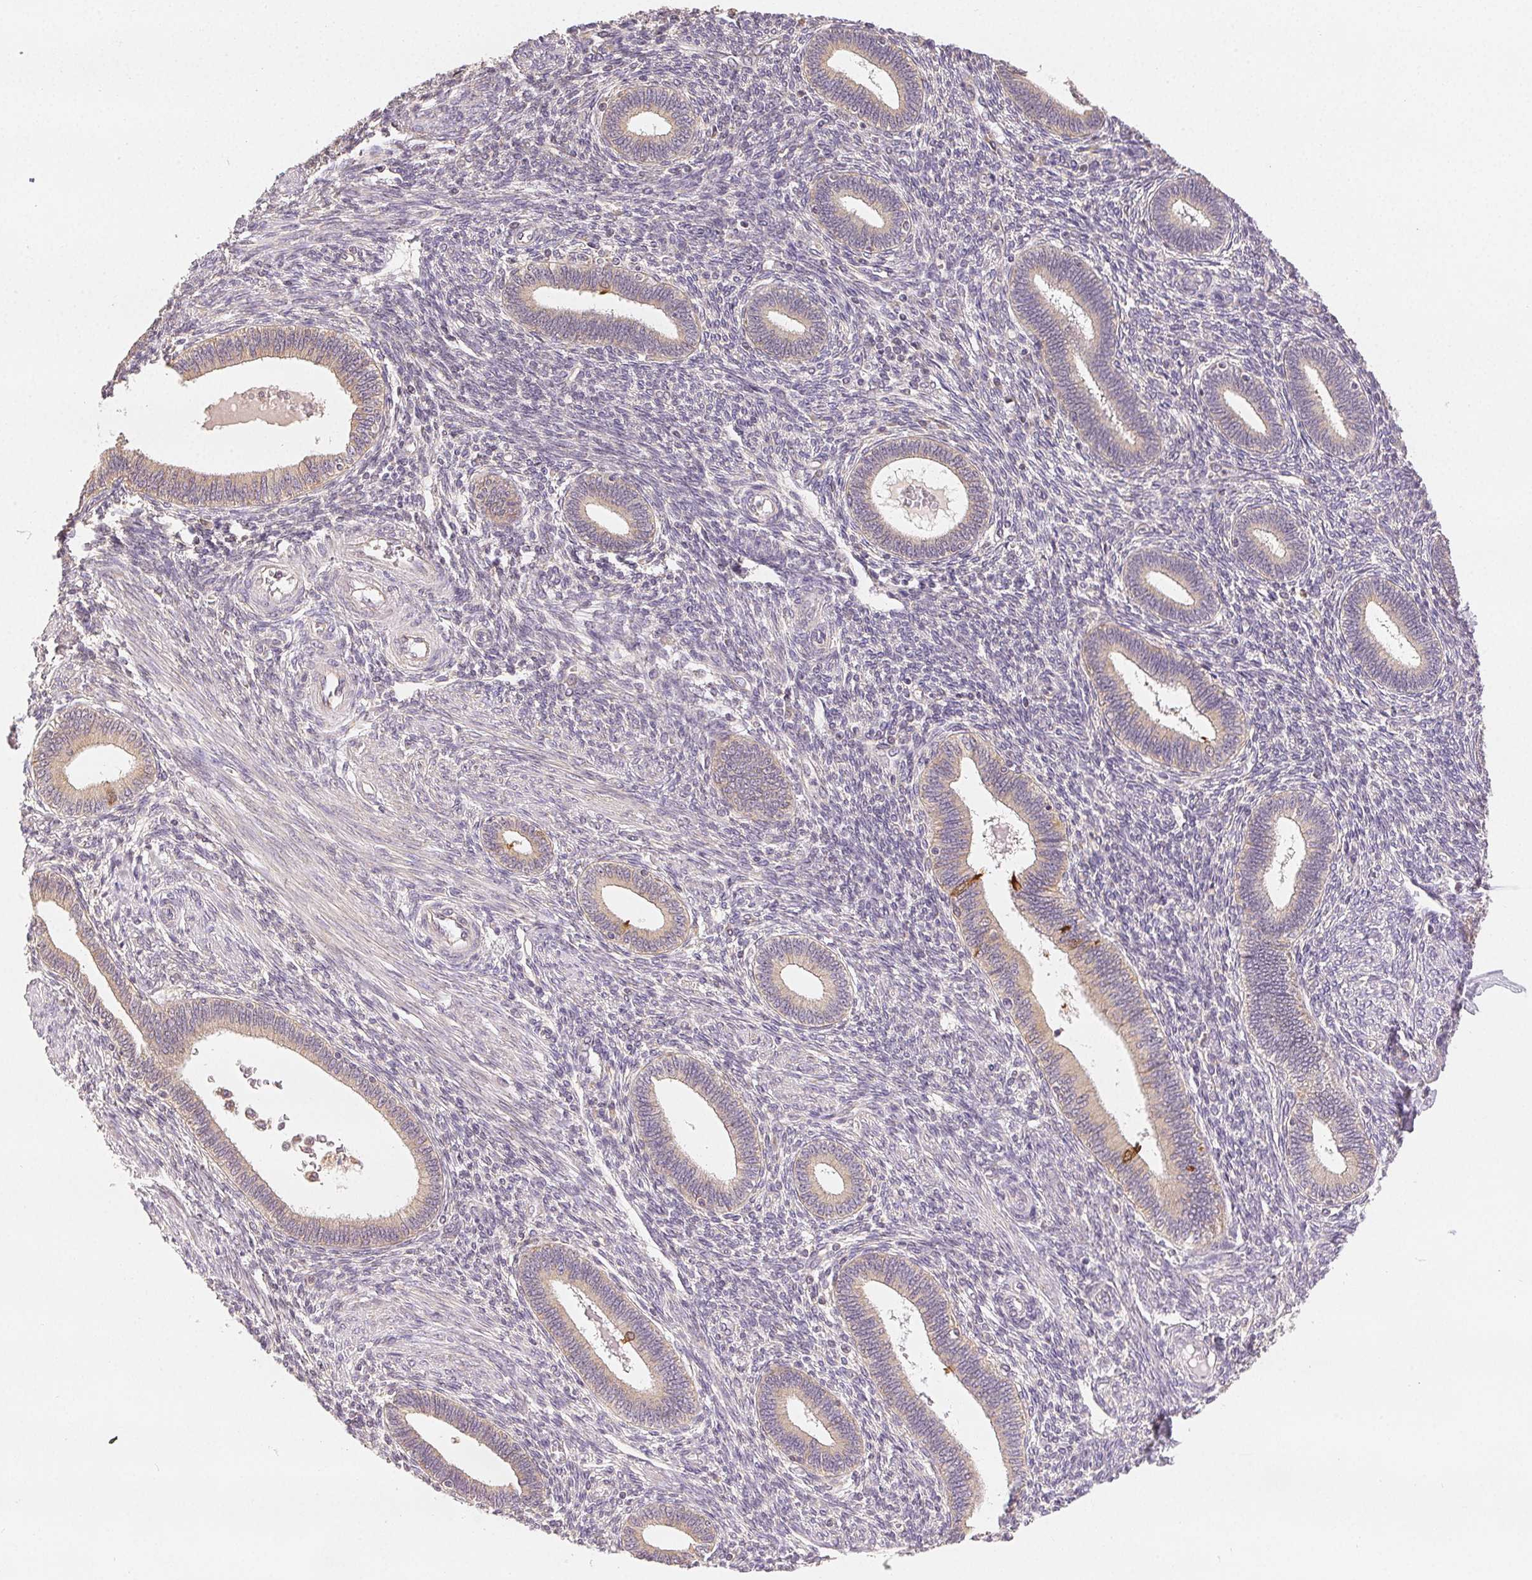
{"staining": {"intensity": "negative", "quantity": "none", "location": "none"}, "tissue": "endometrium", "cell_type": "Cells in endometrial stroma", "image_type": "normal", "snomed": [{"axis": "morphology", "description": "Normal tissue, NOS"}, {"axis": "topography", "description": "Endometrium"}], "caption": "Cells in endometrial stroma show no significant protein positivity in unremarkable endometrium. (DAB (3,3'-diaminobenzidine) IHC with hematoxylin counter stain).", "gene": "SEZ6L2", "patient": {"sex": "female", "age": 42}}